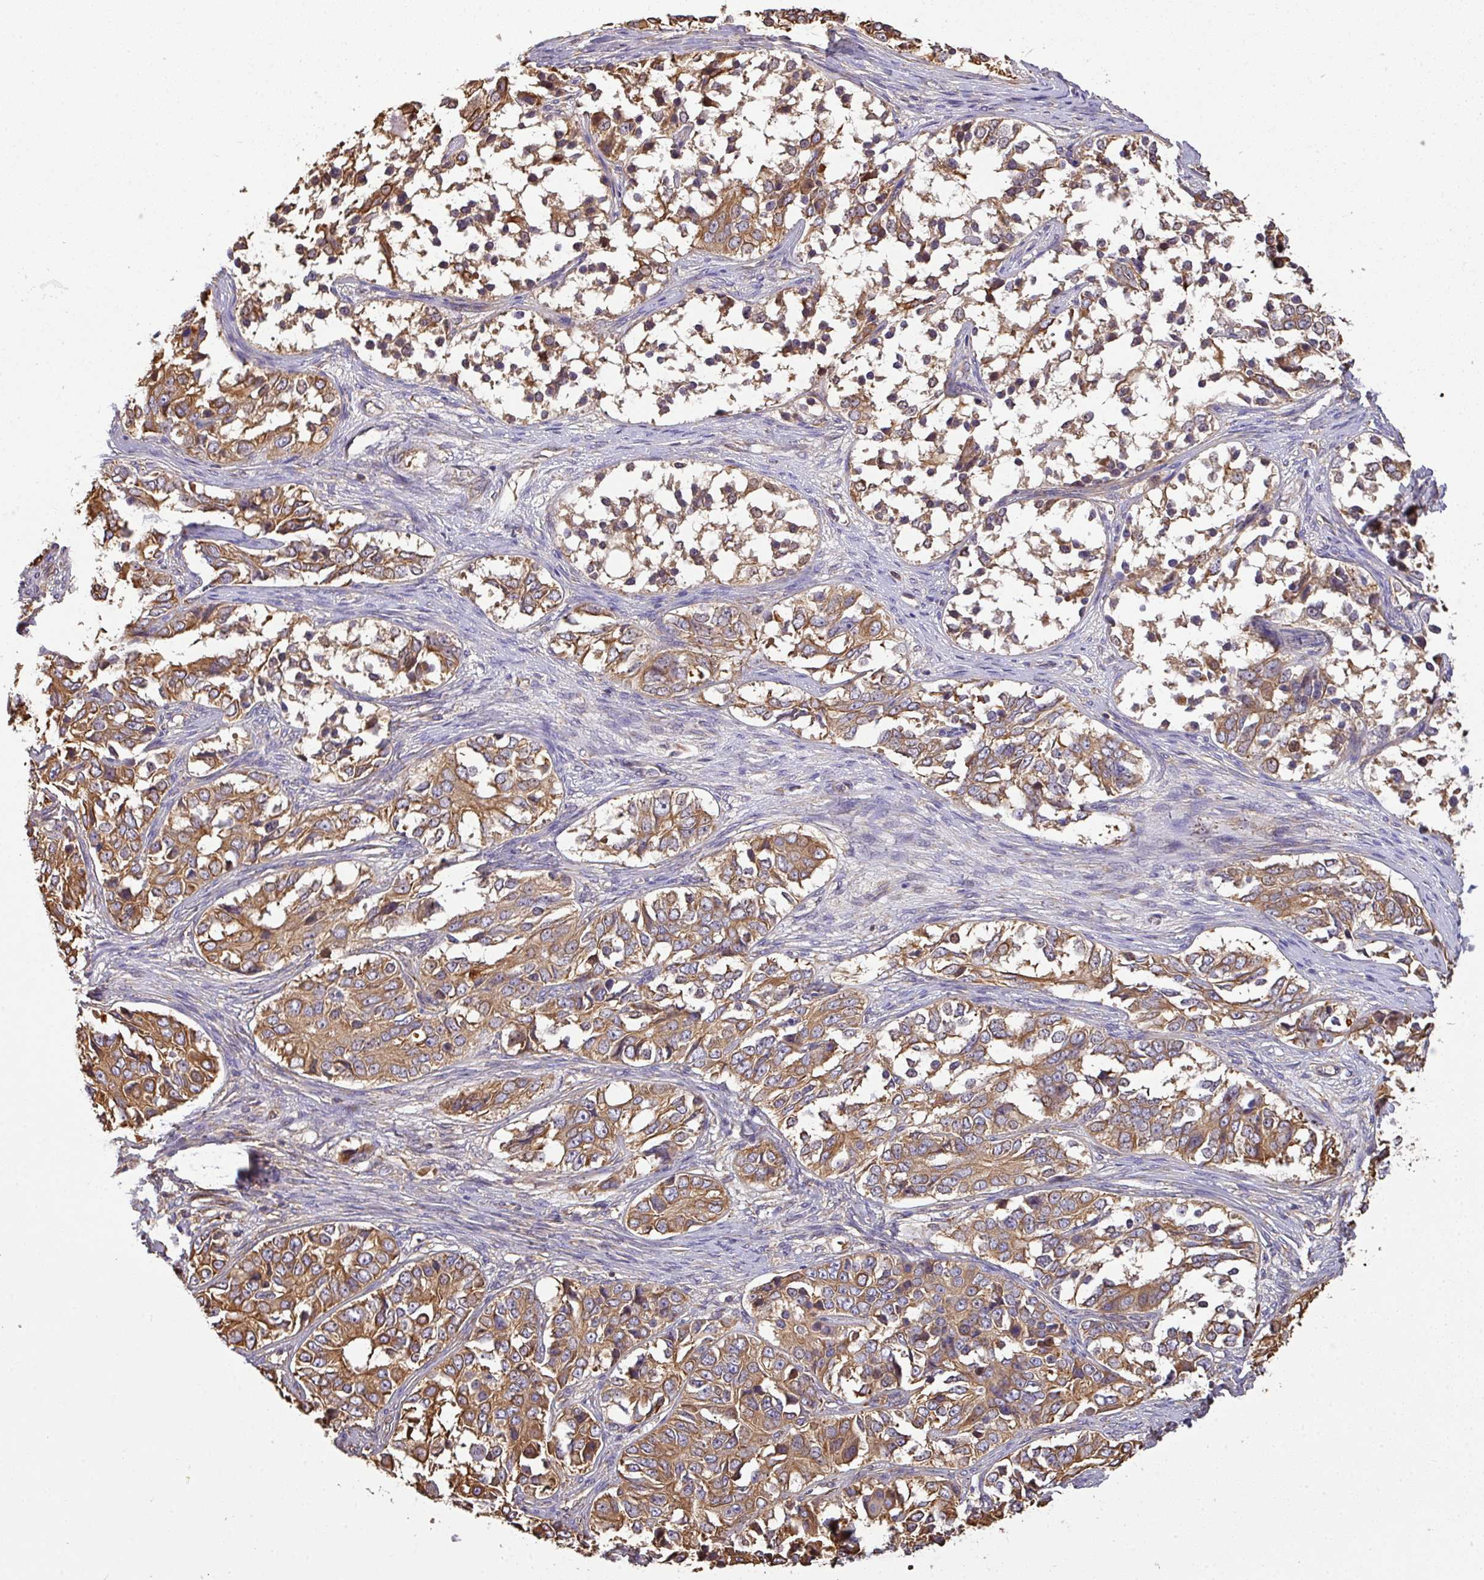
{"staining": {"intensity": "moderate", "quantity": ">75%", "location": "cytoplasmic/membranous"}, "tissue": "ovarian cancer", "cell_type": "Tumor cells", "image_type": "cancer", "snomed": [{"axis": "morphology", "description": "Carcinoma, endometroid"}, {"axis": "topography", "description": "Ovary"}], "caption": "Tumor cells show moderate cytoplasmic/membranous expression in about >75% of cells in endometroid carcinoma (ovarian).", "gene": "VENTX", "patient": {"sex": "female", "age": 51}}